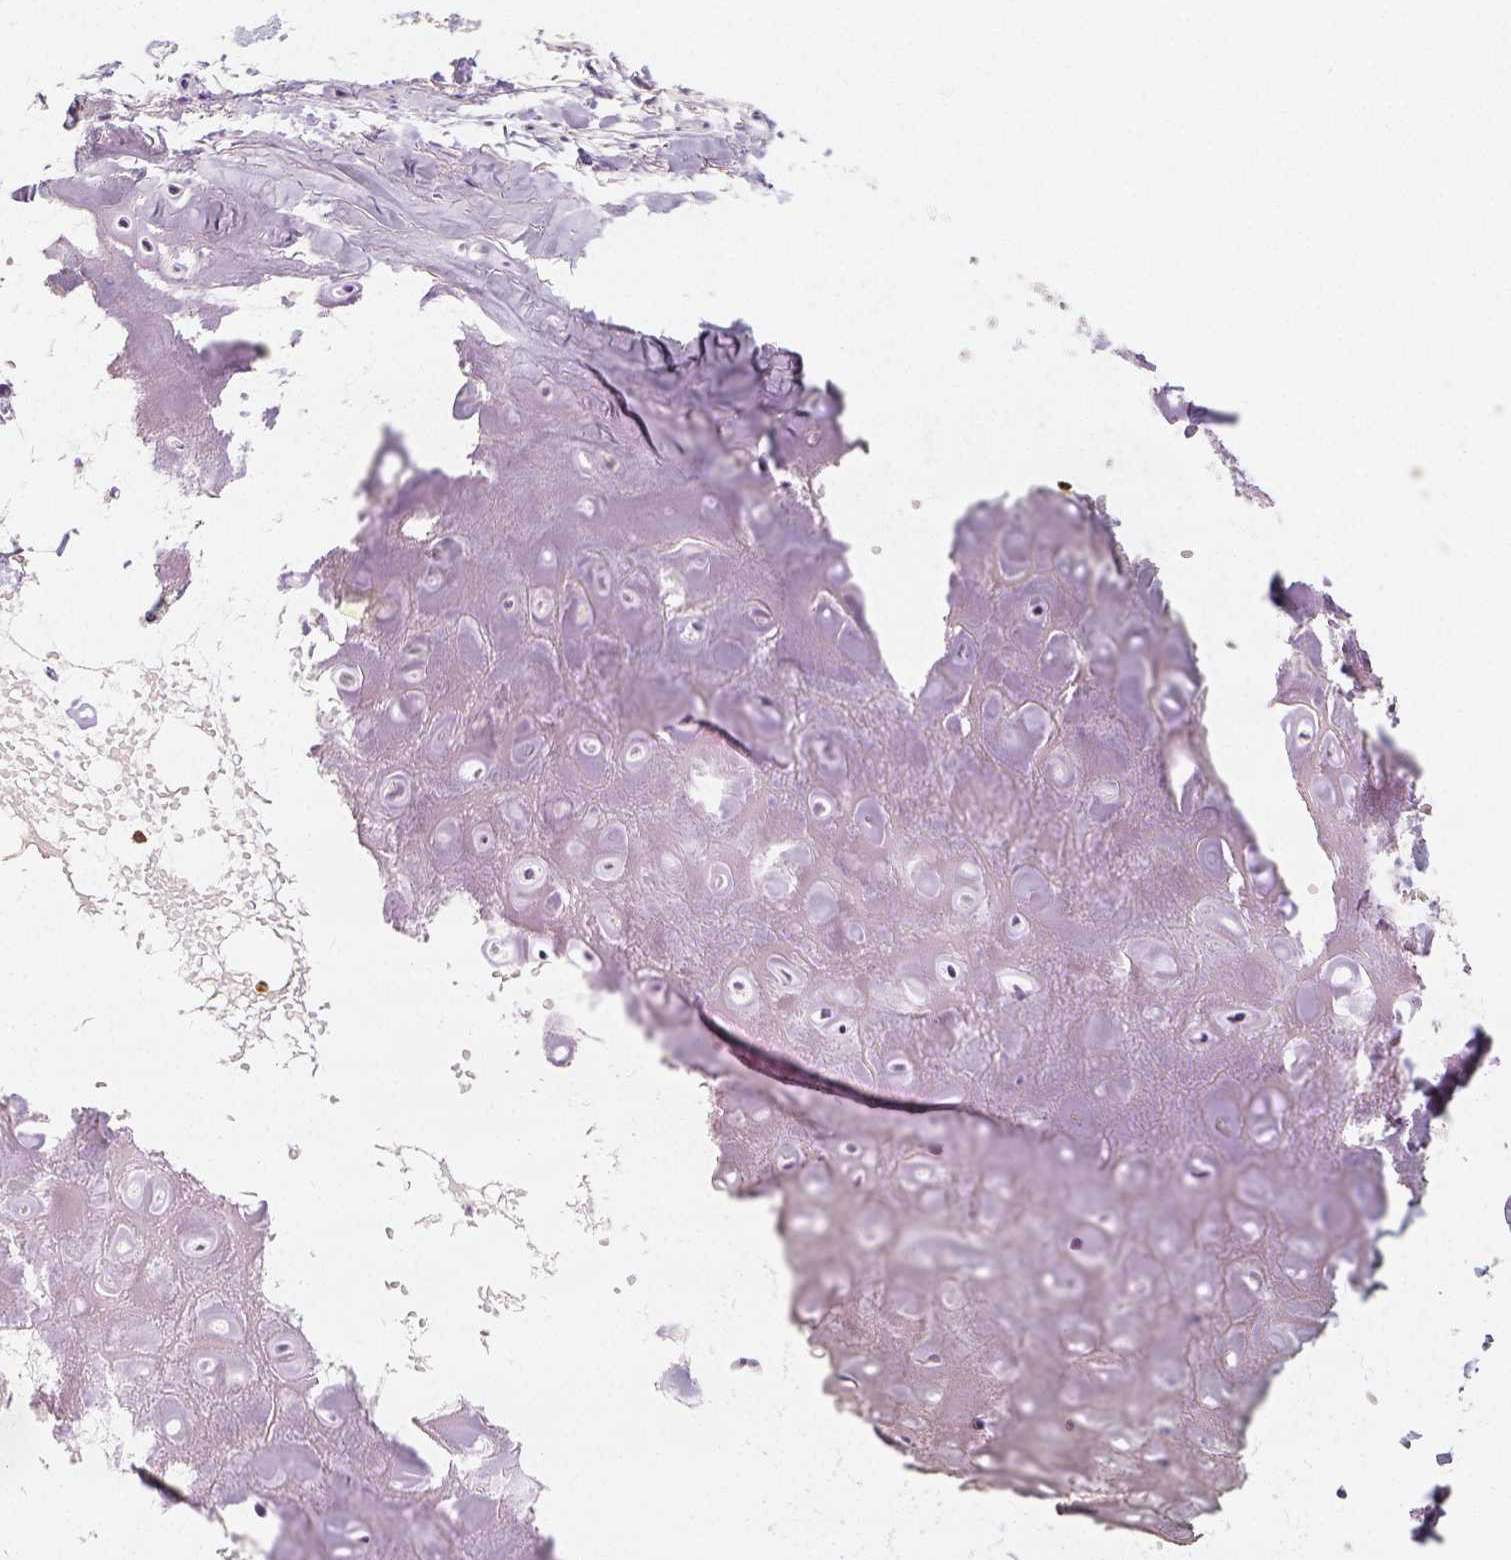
{"staining": {"intensity": "negative", "quantity": "none", "location": "none"}, "tissue": "adipose tissue", "cell_type": "Adipocytes", "image_type": "normal", "snomed": [{"axis": "morphology", "description": "Normal tissue, NOS"}, {"axis": "topography", "description": "Cartilage tissue"}], "caption": "Photomicrograph shows no protein expression in adipocytes of unremarkable adipose tissue.", "gene": "NECAB2", "patient": {"sex": "male", "age": 65}}